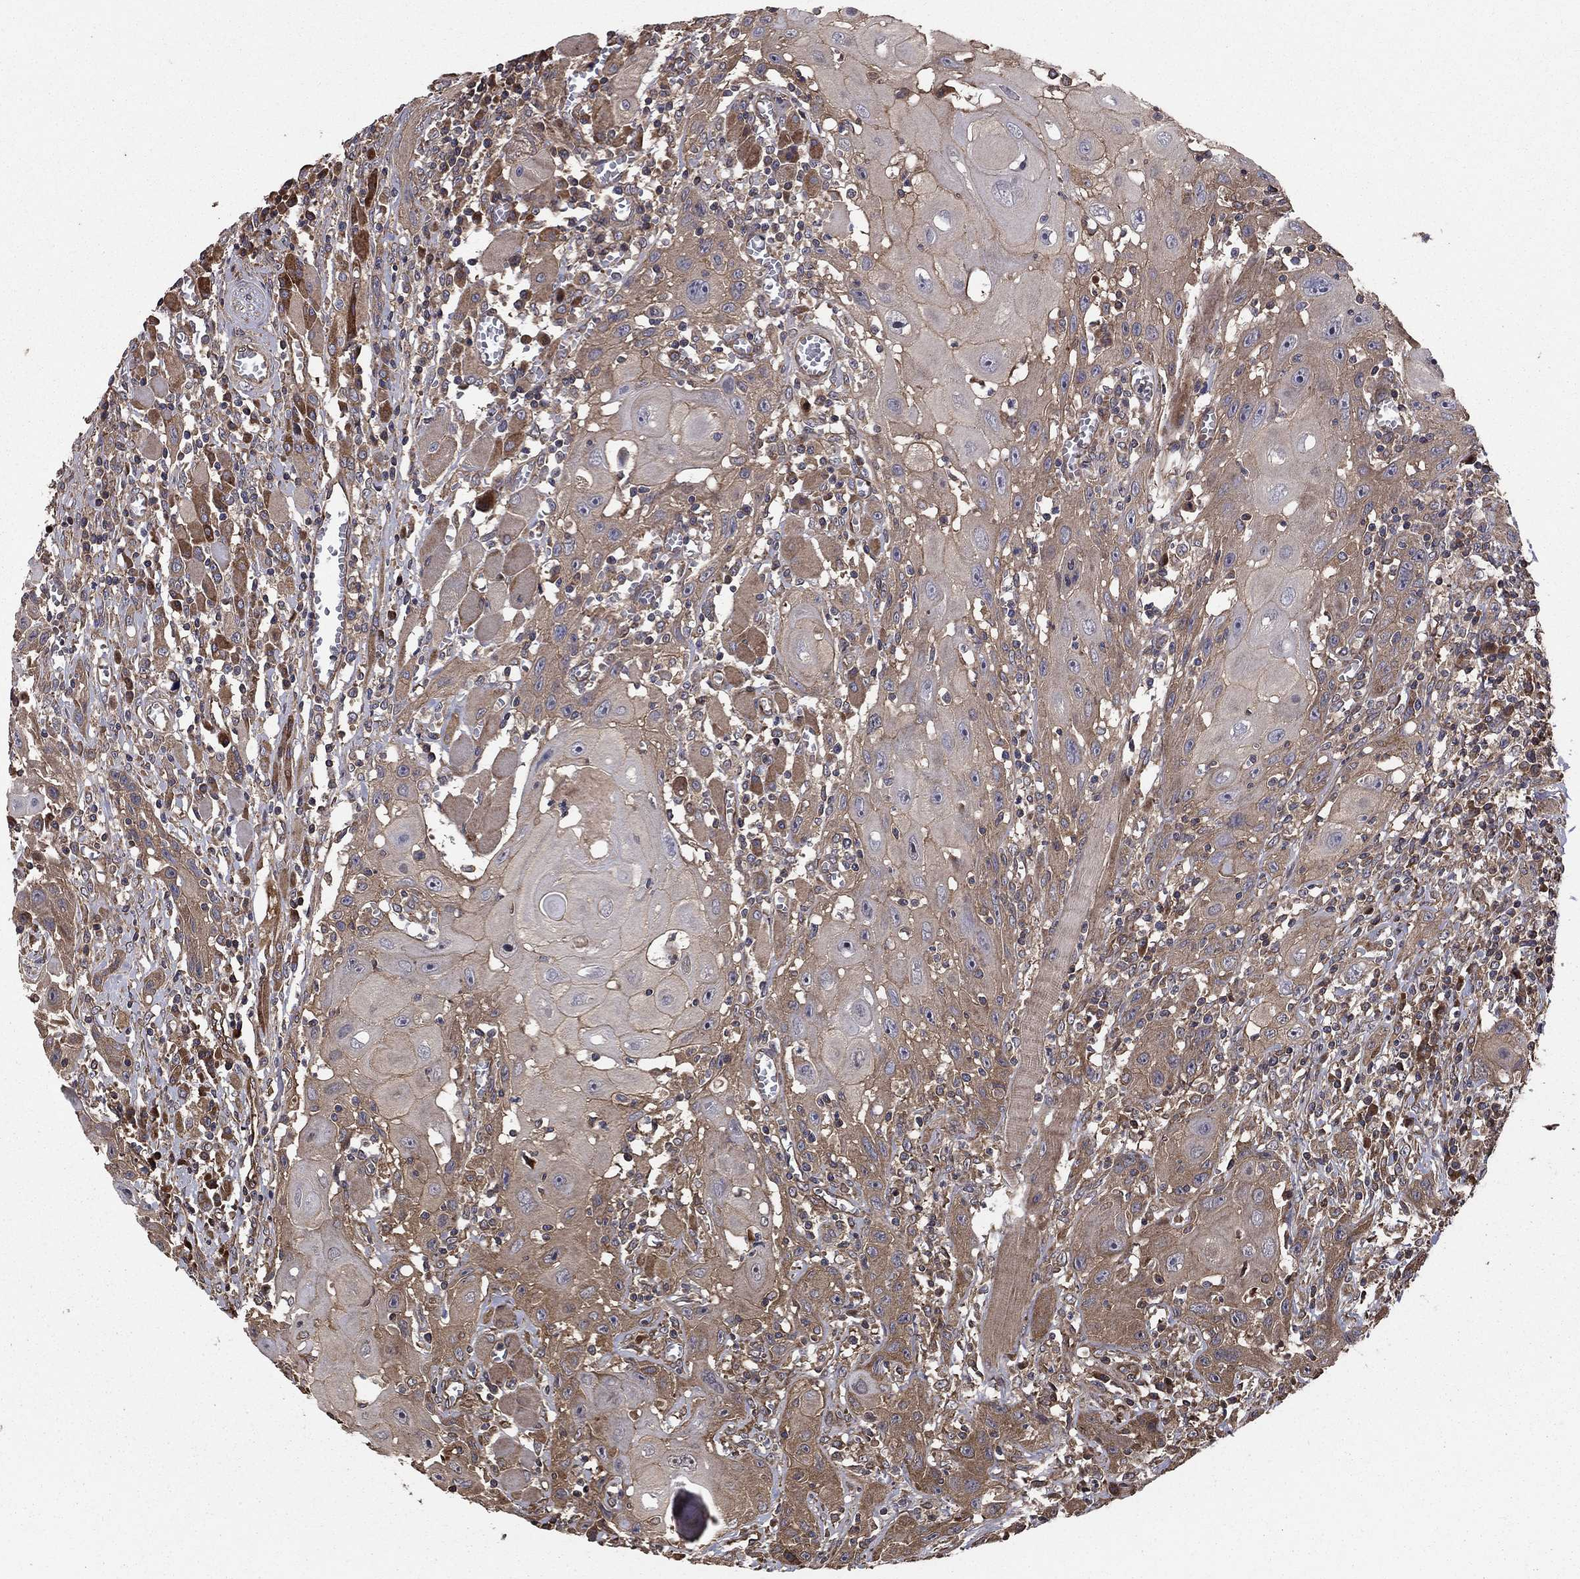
{"staining": {"intensity": "weak", "quantity": ">75%", "location": "cytoplasmic/membranous"}, "tissue": "head and neck cancer", "cell_type": "Tumor cells", "image_type": "cancer", "snomed": [{"axis": "morphology", "description": "Normal tissue, NOS"}, {"axis": "morphology", "description": "Squamous cell carcinoma, NOS"}, {"axis": "topography", "description": "Oral tissue"}, {"axis": "topography", "description": "Head-Neck"}], "caption": "This is a micrograph of immunohistochemistry (IHC) staining of head and neck cancer, which shows weak expression in the cytoplasmic/membranous of tumor cells.", "gene": "BABAM2", "patient": {"sex": "male", "age": 71}}